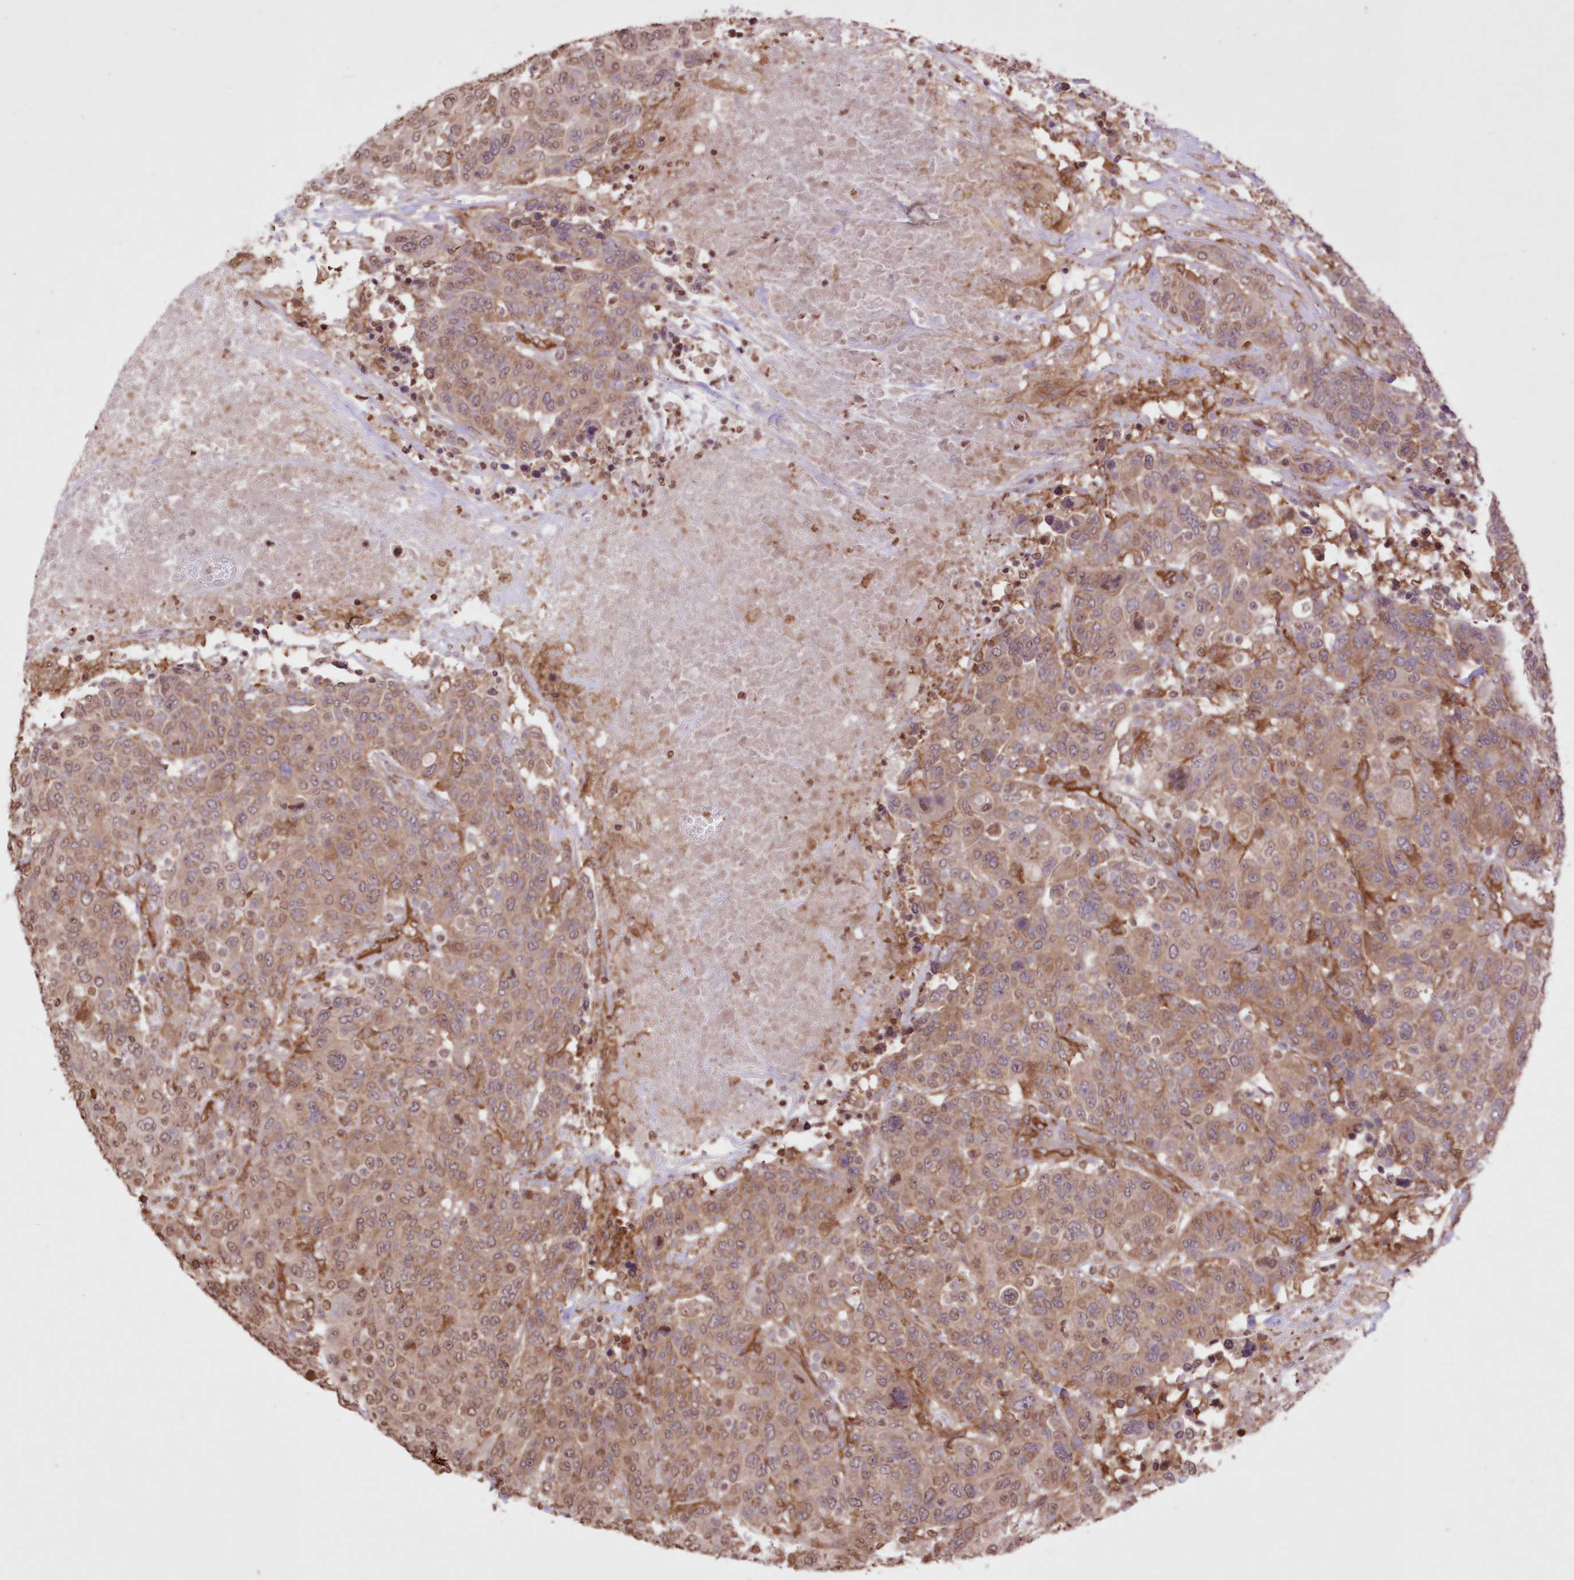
{"staining": {"intensity": "moderate", "quantity": ">75%", "location": "cytoplasmic/membranous,nuclear"}, "tissue": "breast cancer", "cell_type": "Tumor cells", "image_type": "cancer", "snomed": [{"axis": "morphology", "description": "Duct carcinoma"}, {"axis": "topography", "description": "Breast"}], "caption": "Tumor cells exhibit medium levels of moderate cytoplasmic/membranous and nuclear staining in about >75% of cells in breast cancer. Using DAB (3,3'-diaminobenzidine) (brown) and hematoxylin (blue) stains, captured at high magnification using brightfield microscopy.", "gene": "FCHO2", "patient": {"sex": "female", "age": 37}}